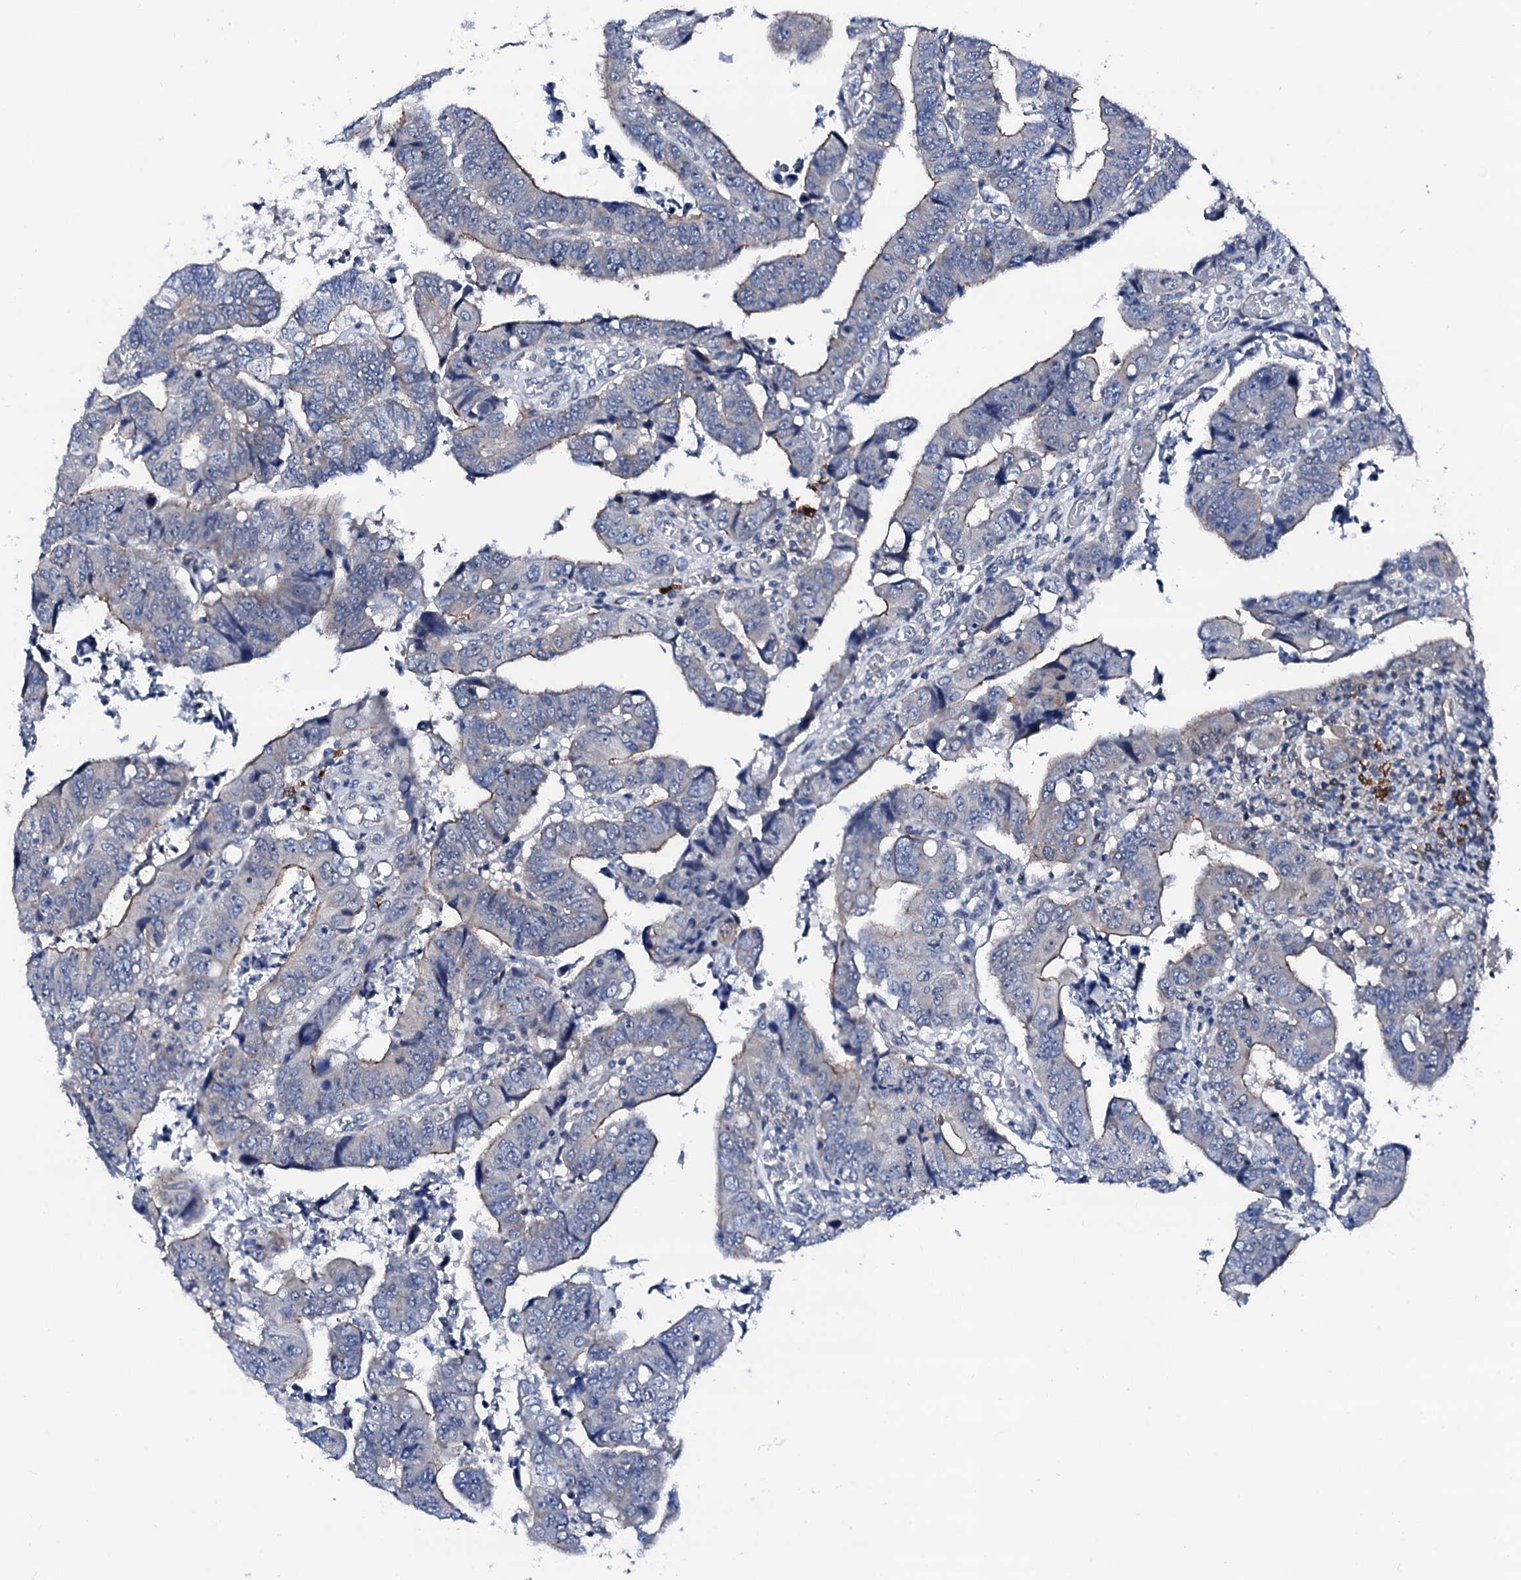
{"staining": {"intensity": "negative", "quantity": "none", "location": "none"}, "tissue": "colorectal cancer", "cell_type": "Tumor cells", "image_type": "cancer", "snomed": [{"axis": "morphology", "description": "Normal tissue, NOS"}, {"axis": "morphology", "description": "Adenocarcinoma, NOS"}, {"axis": "topography", "description": "Rectum"}], "caption": "A histopathology image of colorectal cancer (adenocarcinoma) stained for a protein exhibits no brown staining in tumor cells.", "gene": "TRAFD1", "patient": {"sex": "female", "age": 65}}